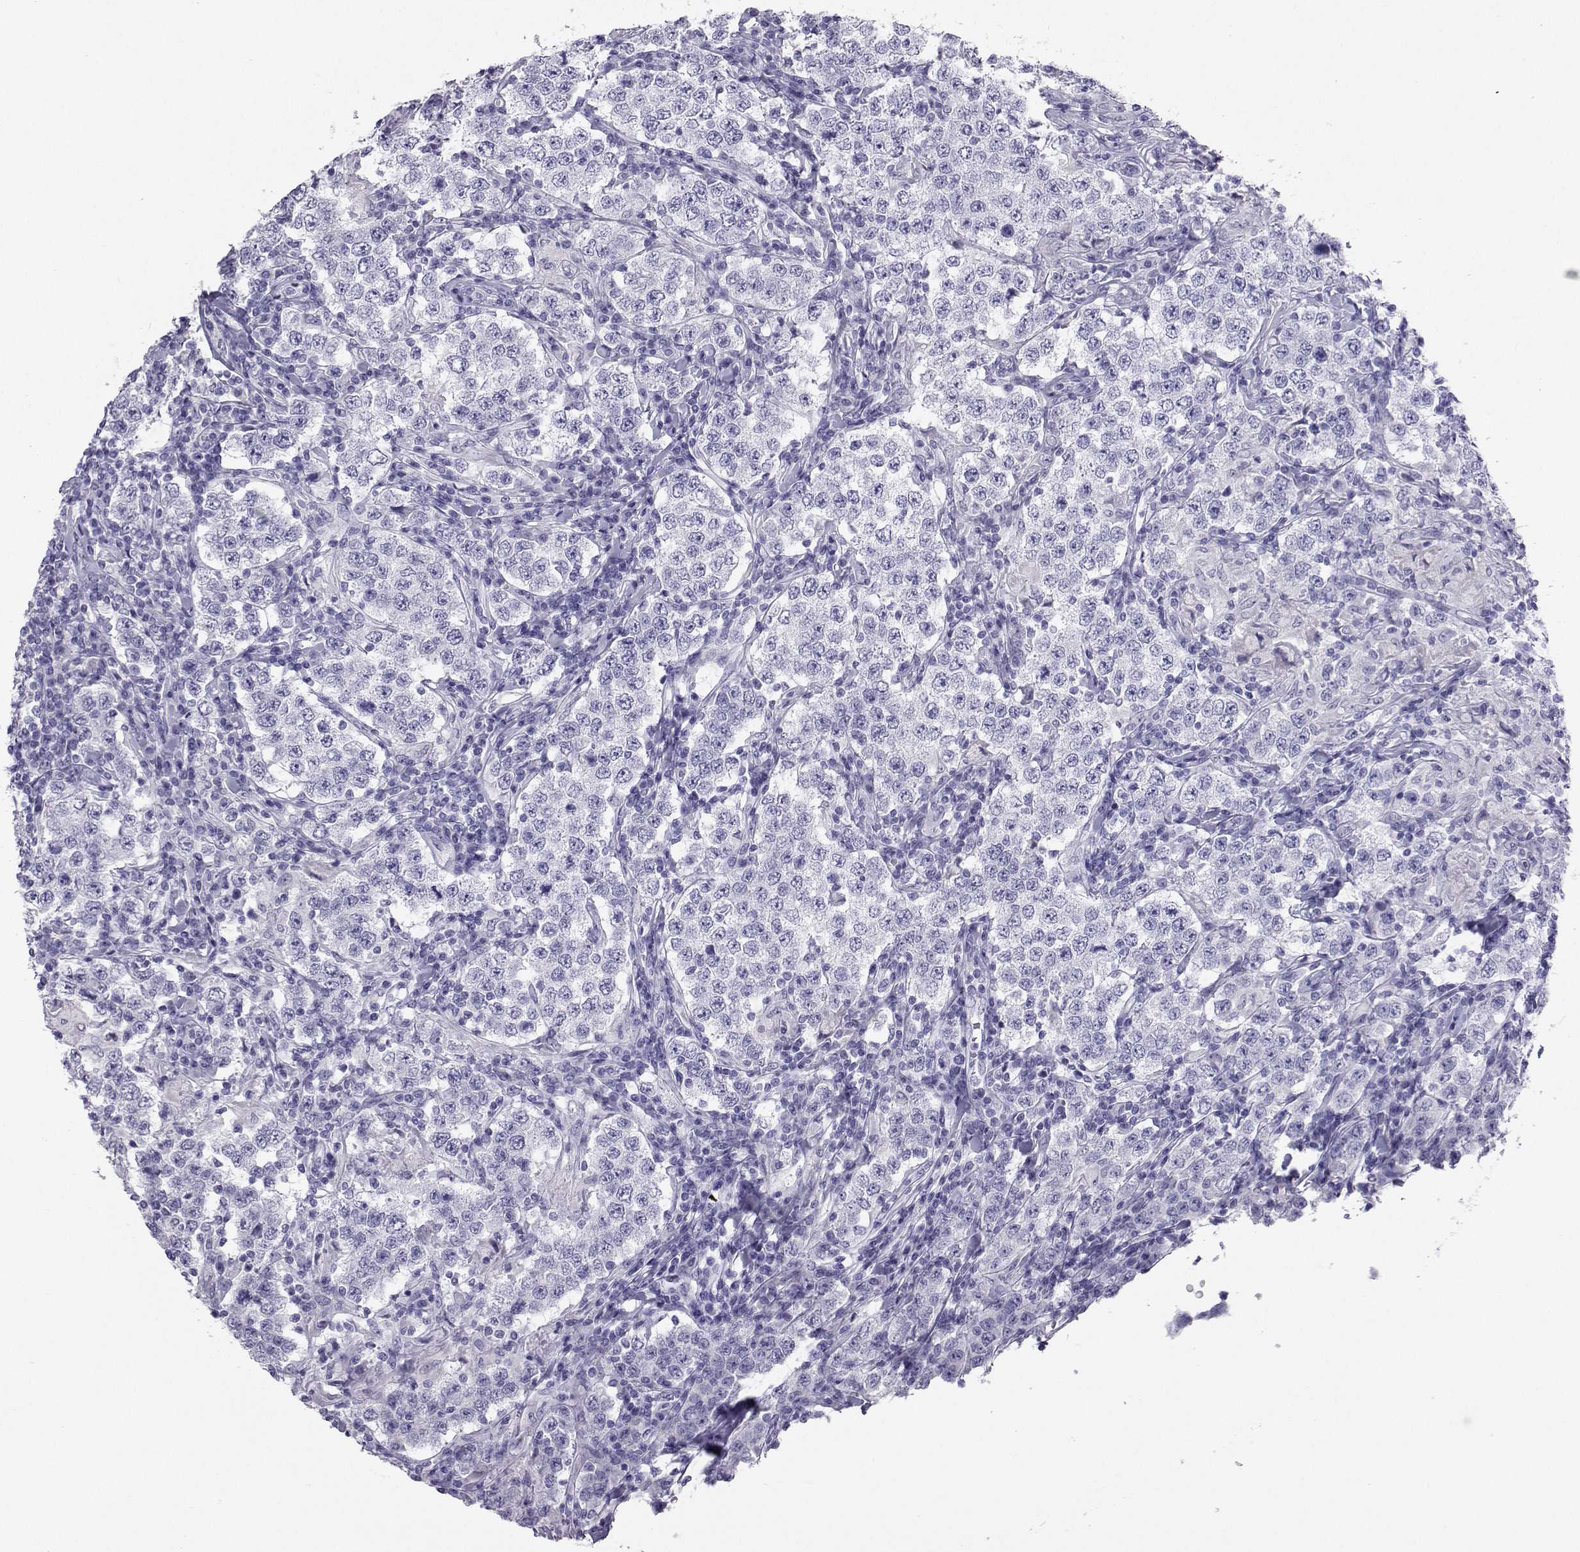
{"staining": {"intensity": "negative", "quantity": "none", "location": "none"}, "tissue": "testis cancer", "cell_type": "Tumor cells", "image_type": "cancer", "snomed": [{"axis": "morphology", "description": "Seminoma, NOS"}, {"axis": "morphology", "description": "Carcinoma, Embryonal, NOS"}, {"axis": "topography", "description": "Testis"}], "caption": "IHC photomicrograph of human testis embryonal carcinoma stained for a protein (brown), which reveals no staining in tumor cells. The staining is performed using DAB (3,3'-diaminobenzidine) brown chromogen with nuclei counter-stained in using hematoxylin.", "gene": "PLIN4", "patient": {"sex": "male", "age": 41}}